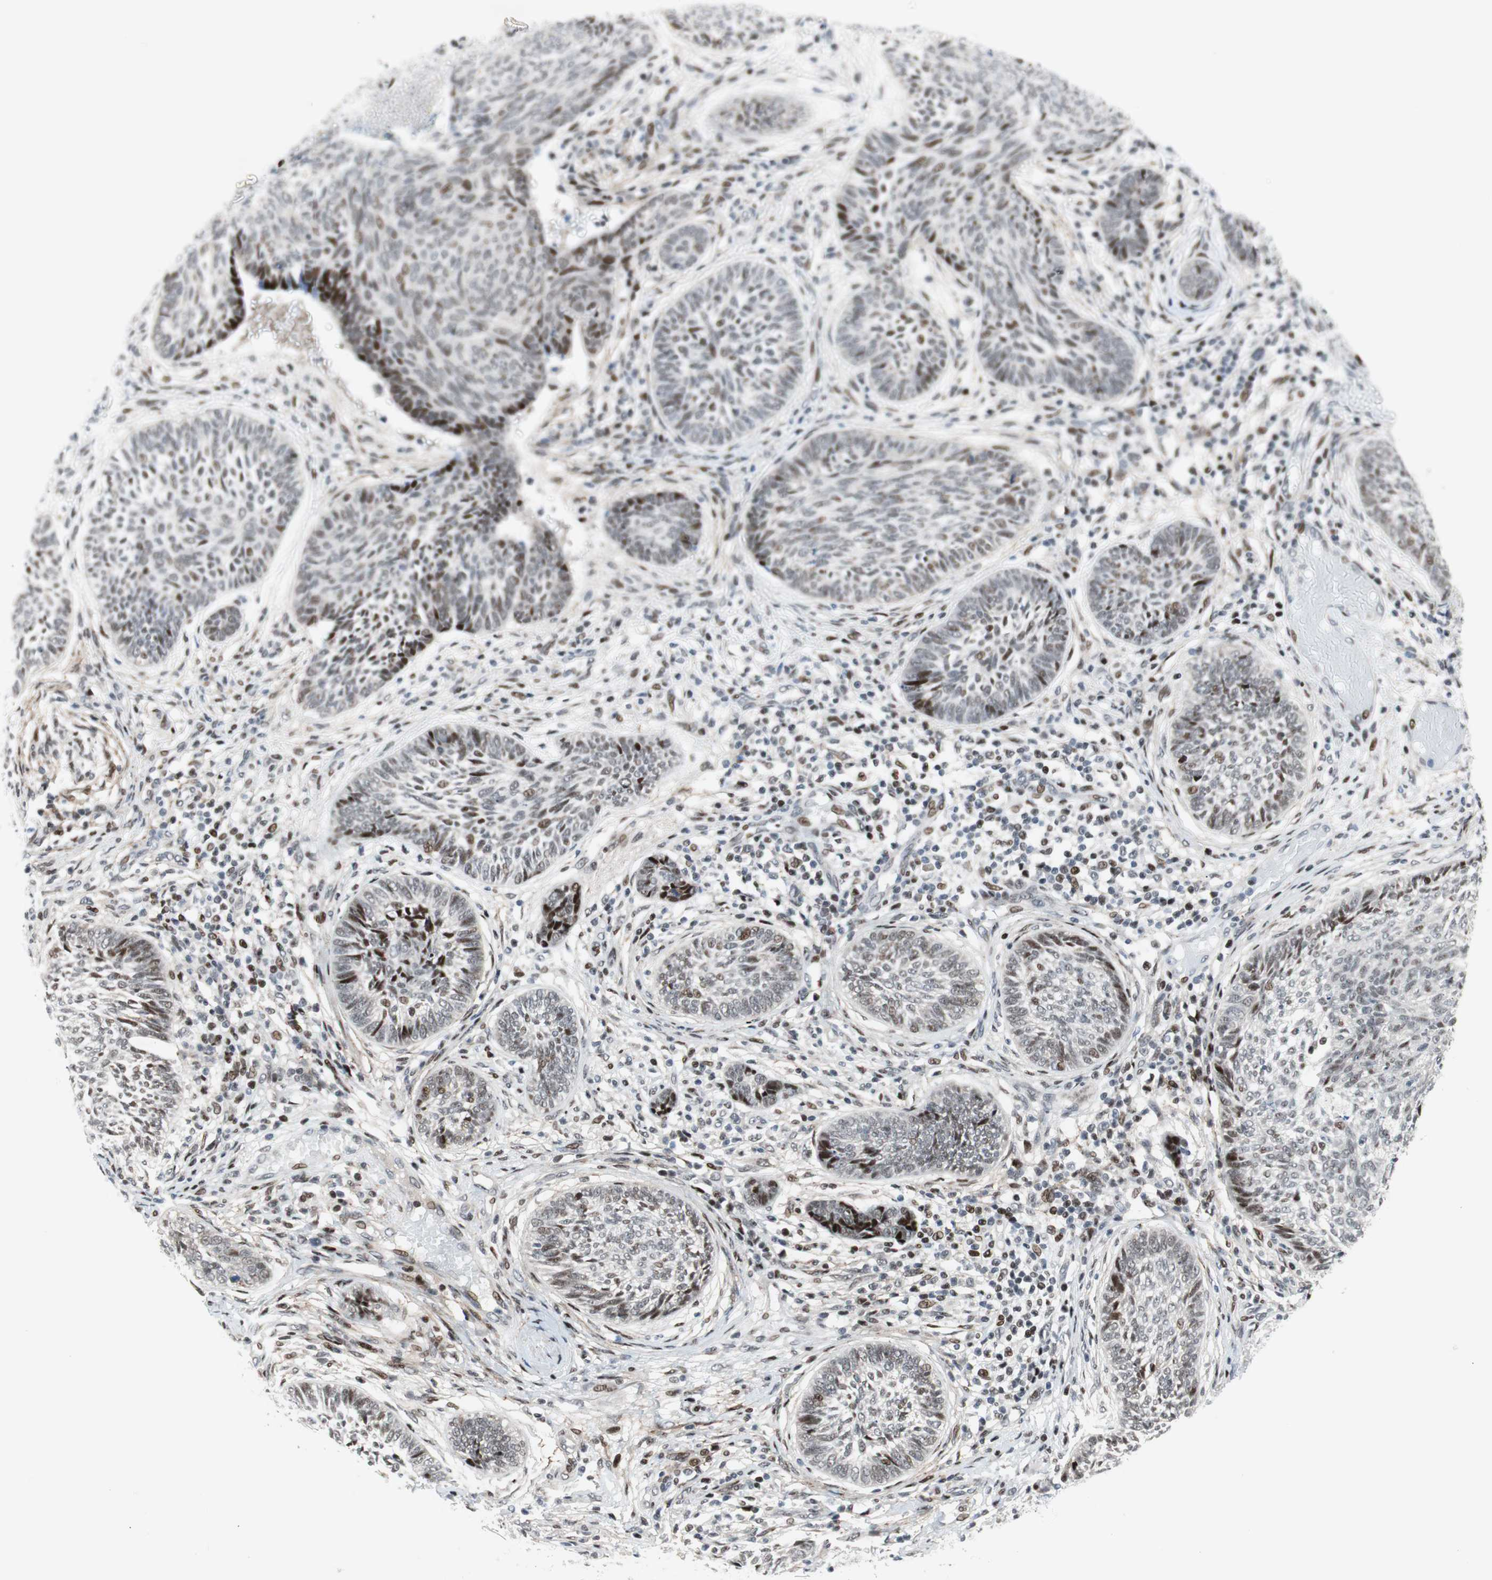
{"staining": {"intensity": "strong", "quantity": "<25%", "location": "nuclear"}, "tissue": "skin cancer", "cell_type": "Tumor cells", "image_type": "cancer", "snomed": [{"axis": "morphology", "description": "Papilloma, NOS"}, {"axis": "morphology", "description": "Basal cell carcinoma"}, {"axis": "topography", "description": "Skin"}], "caption": "Protein expression analysis of skin cancer (basal cell carcinoma) reveals strong nuclear staining in about <25% of tumor cells.", "gene": "FBXO44", "patient": {"sex": "male", "age": 87}}